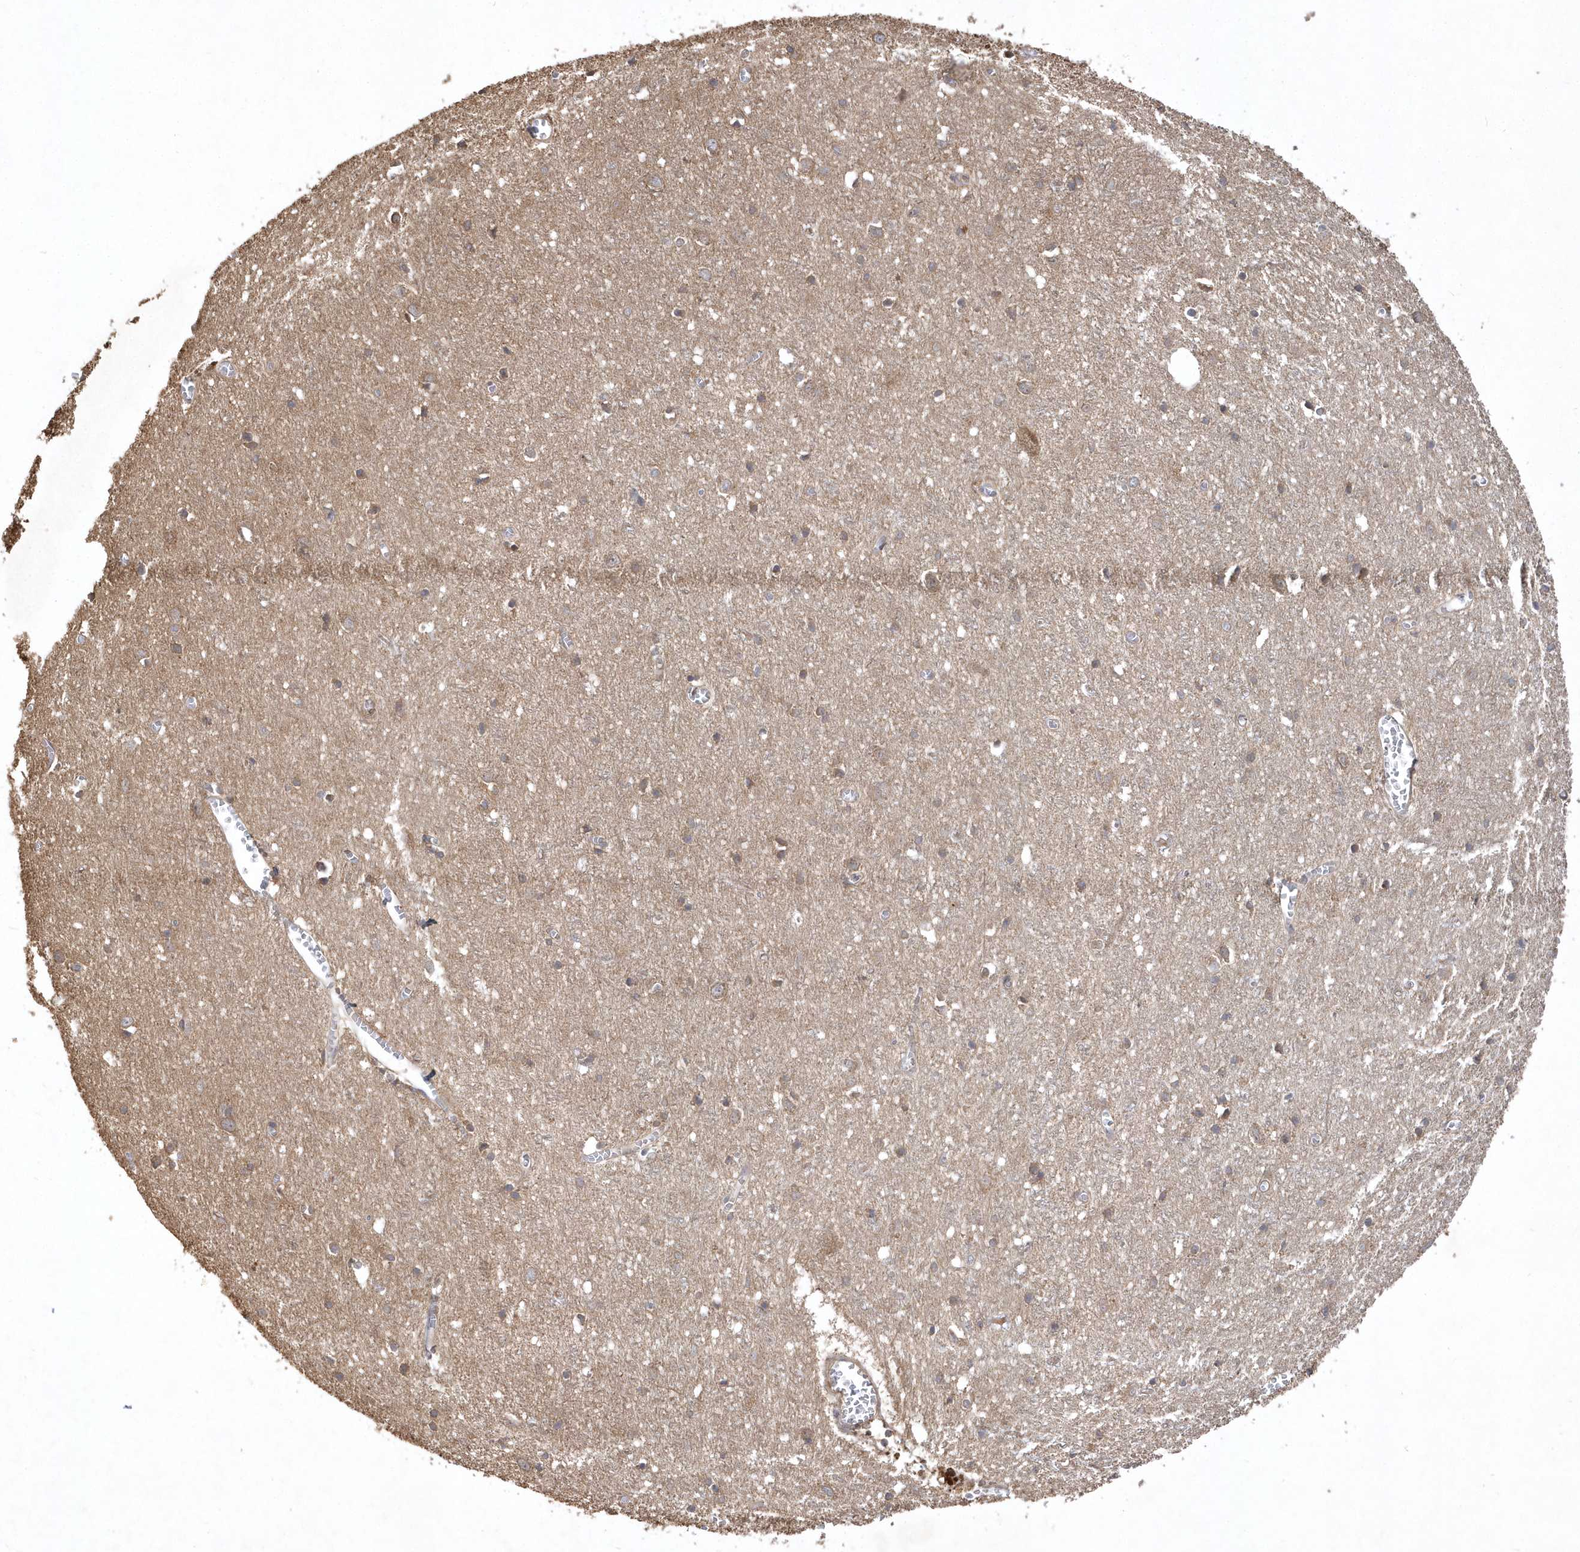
{"staining": {"intensity": "moderate", "quantity": ">75%", "location": "cytoplasmic/membranous"}, "tissue": "cerebral cortex", "cell_type": "Endothelial cells", "image_type": "normal", "snomed": [{"axis": "morphology", "description": "Normal tissue, NOS"}, {"axis": "topography", "description": "Cerebral cortex"}], "caption": "Brown immunohistochemical staining in benign cerebral cortex displays moderate cytoplasmic/membranous staining in about >75% of endothelial cells. (IHC, brightfield microscopy, high magnification).", "gene": "GFM2", "patient": {"sex": "female", "age": 64}}